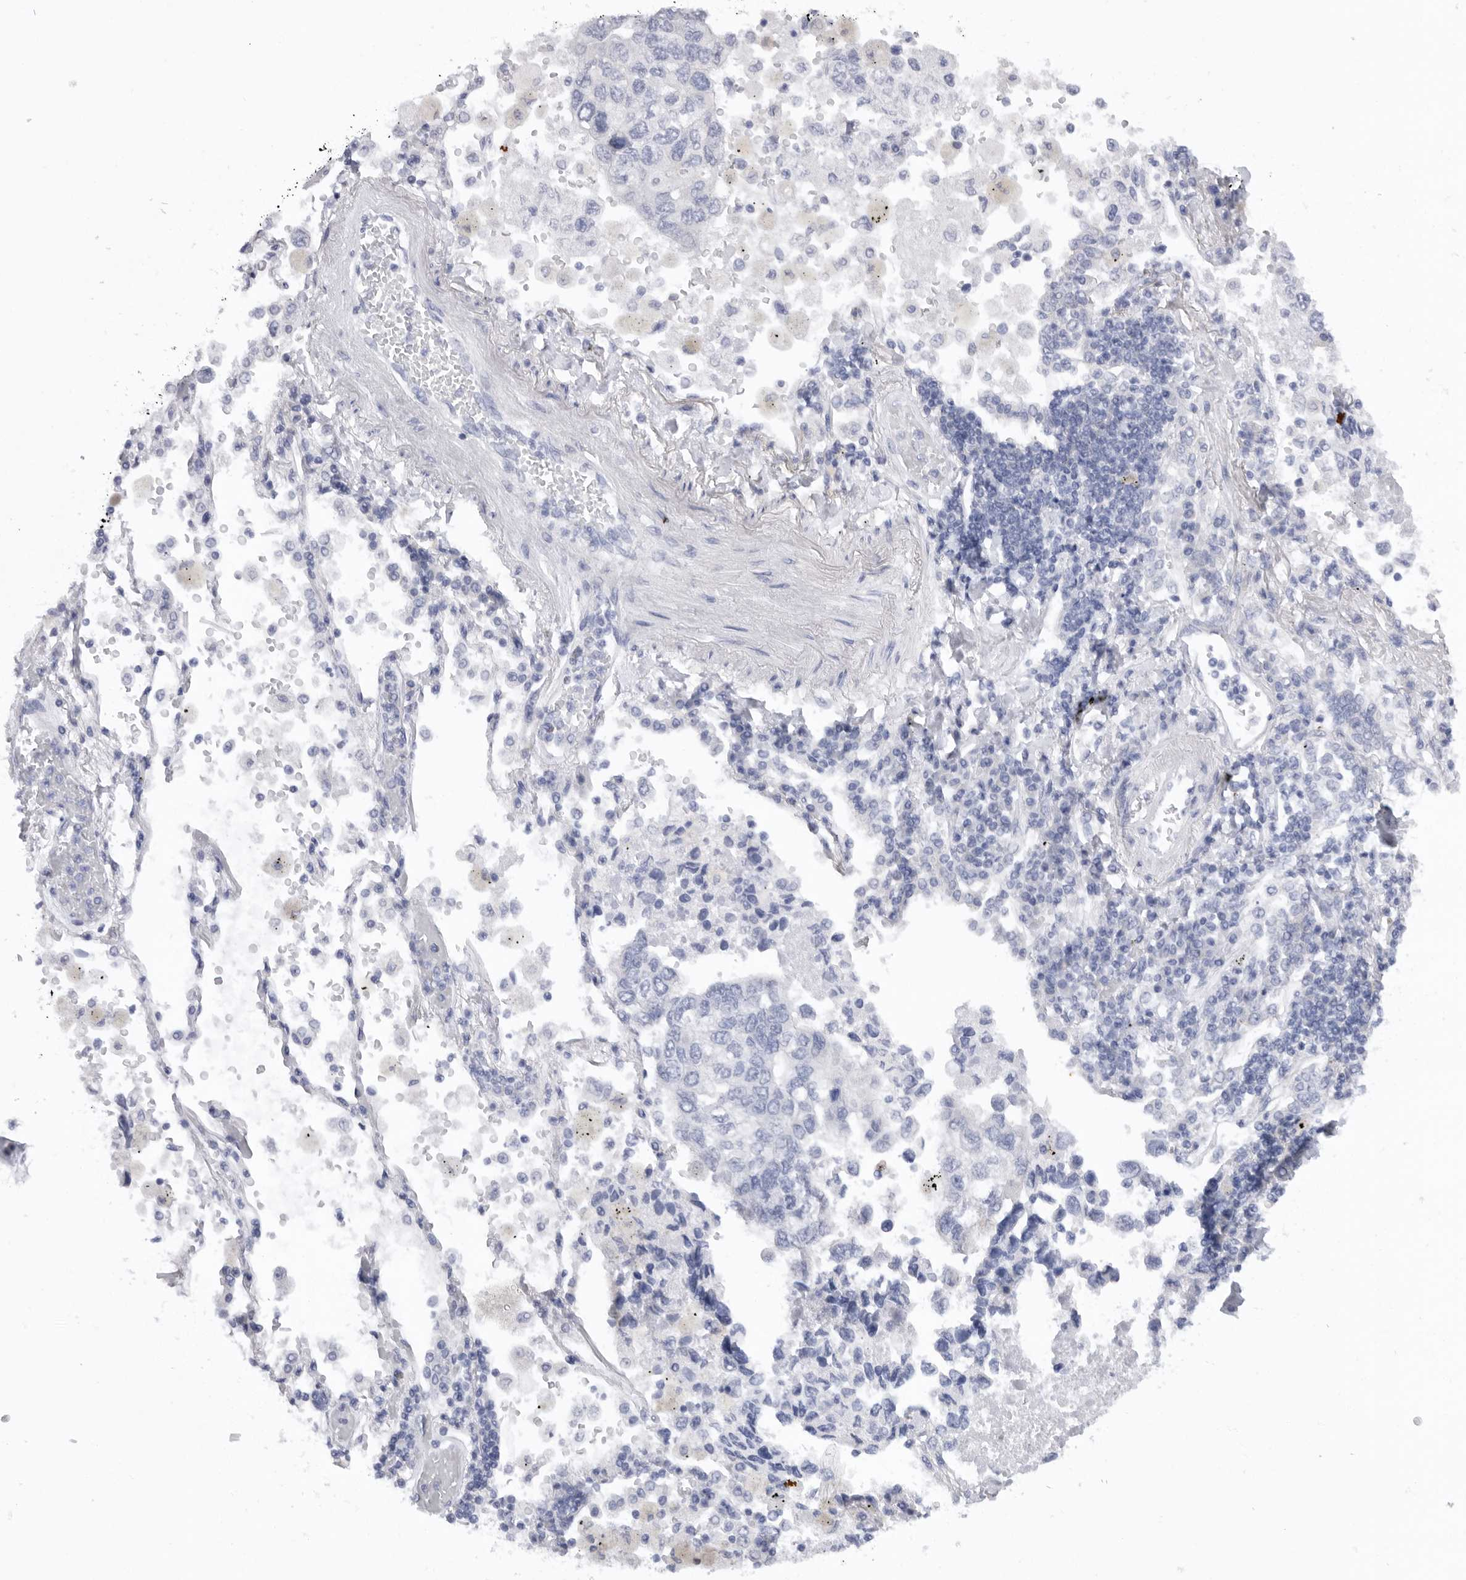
{"staining": {"intensity": "negative", "quantity": "none", "location": "none"}, "tissue": "lung cancer", "cell_type": "Tumor cells", "image_type": "cancer", "snomed": [{"axis": "morphology", "description": "Adenocarcinoma, NOS"}, {"axis": "topography", "description": "Lung"}], "caption": "Immunohistochemical staining of human lung cancer displays no significant expression in tumor cells. Brightfield microscopy of immunohistochemistry stained with DAB (brown) and hematoxylin (blue), captured at high magnification.", "gene": "MTFR1L", "patient": {"sex": "male", "age": 63}}